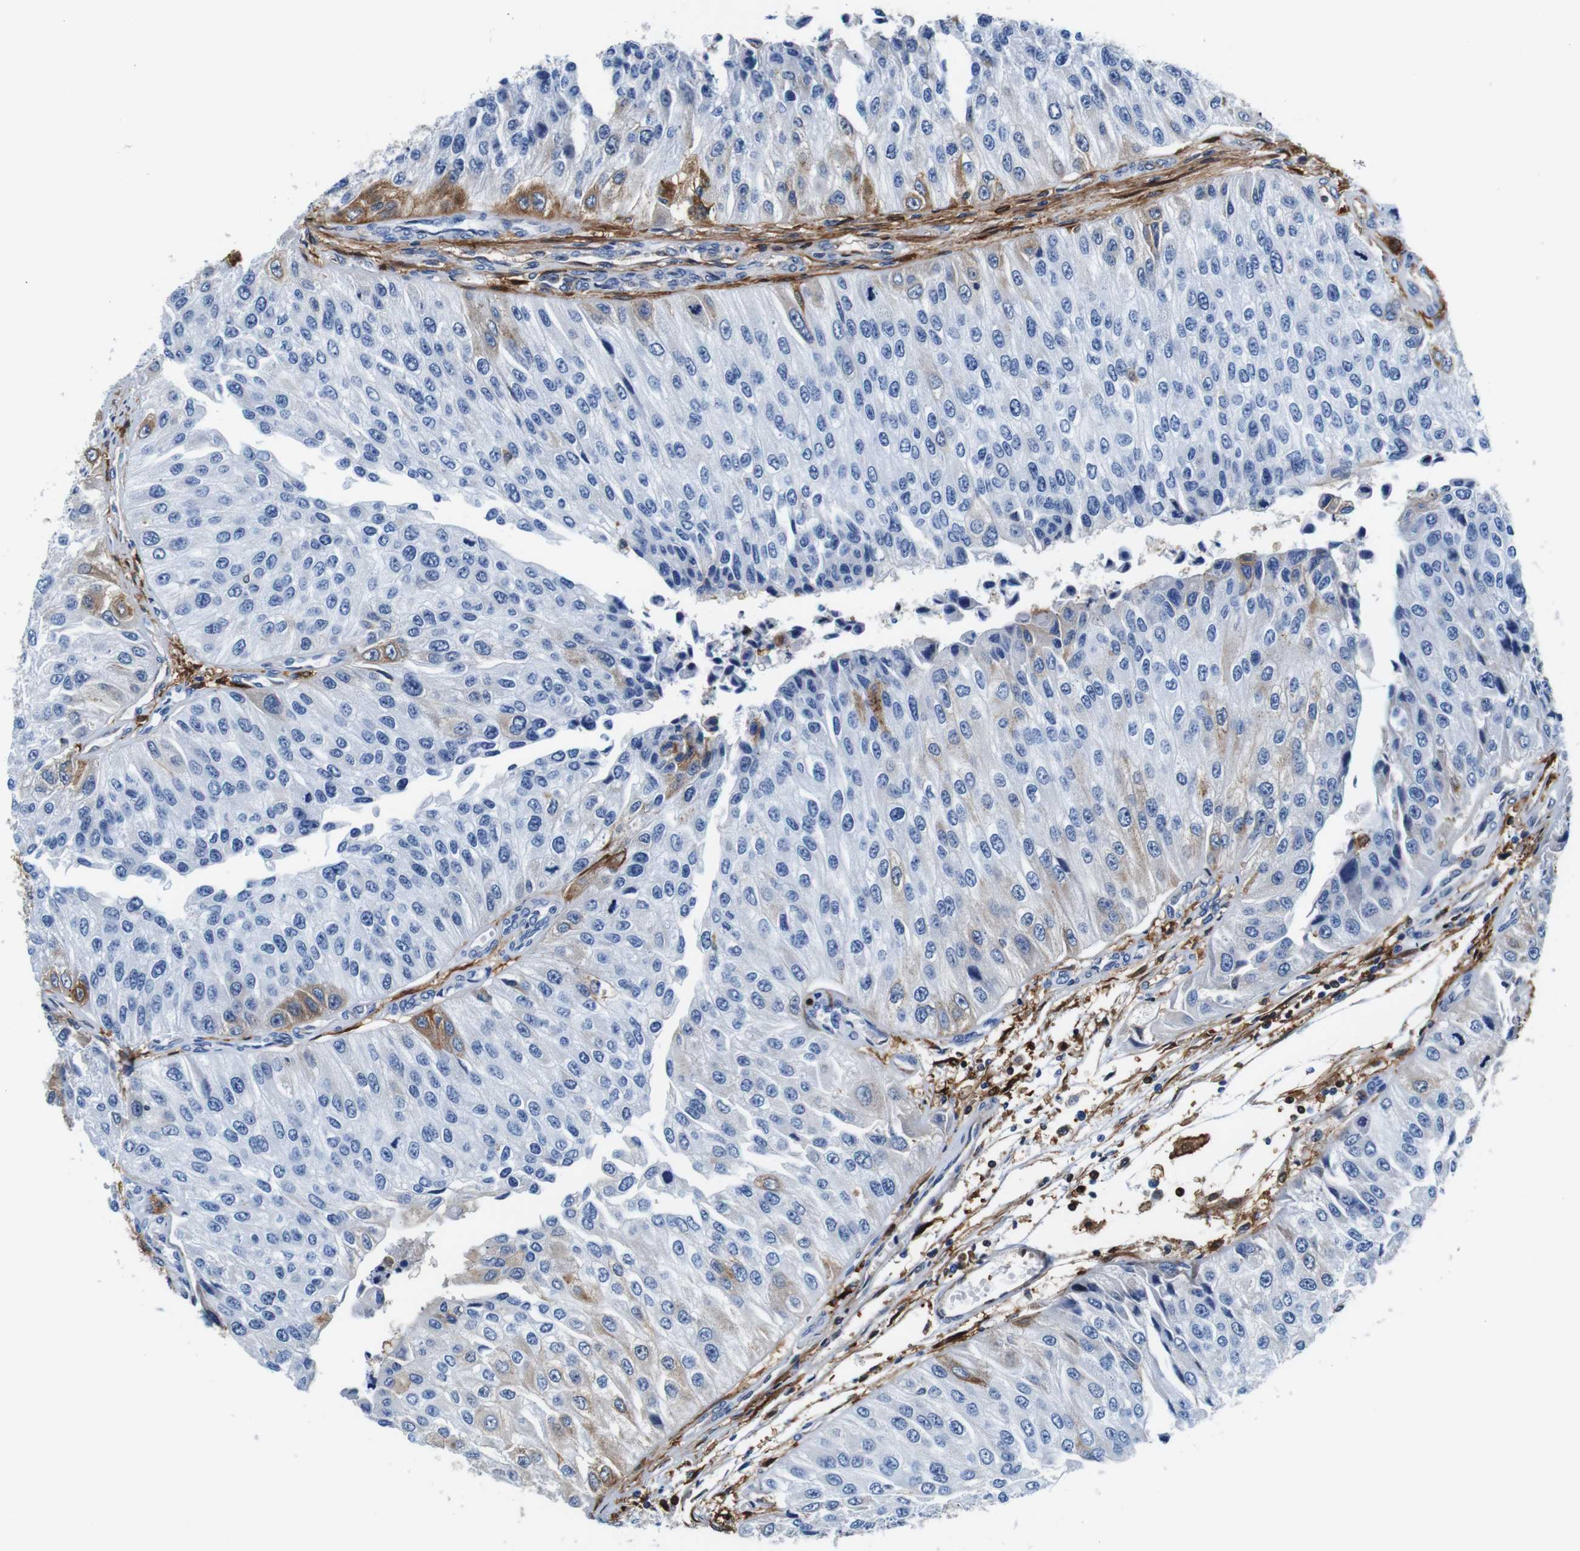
{"staining": {"intensity": "negative", "quantity": "none", "location": "none"}, "tissue": "urothelial cancer", "cell_type": "Tumor cells", "image_type": "cancer", "snomed": [{"axis": "morphology", "description": "Urothelial carcinoma, High grade"}, {"axis": "topography", "description": "Kidney"}, {"axis": "topography", "description": "Urinary bladder"}], "caption": "This is an IHC image of high-grade urothelial carcinoma. There is no staining in tumor cells.", "gene": "ANXA1", "patient": {"sex": "male", "age": 77}}